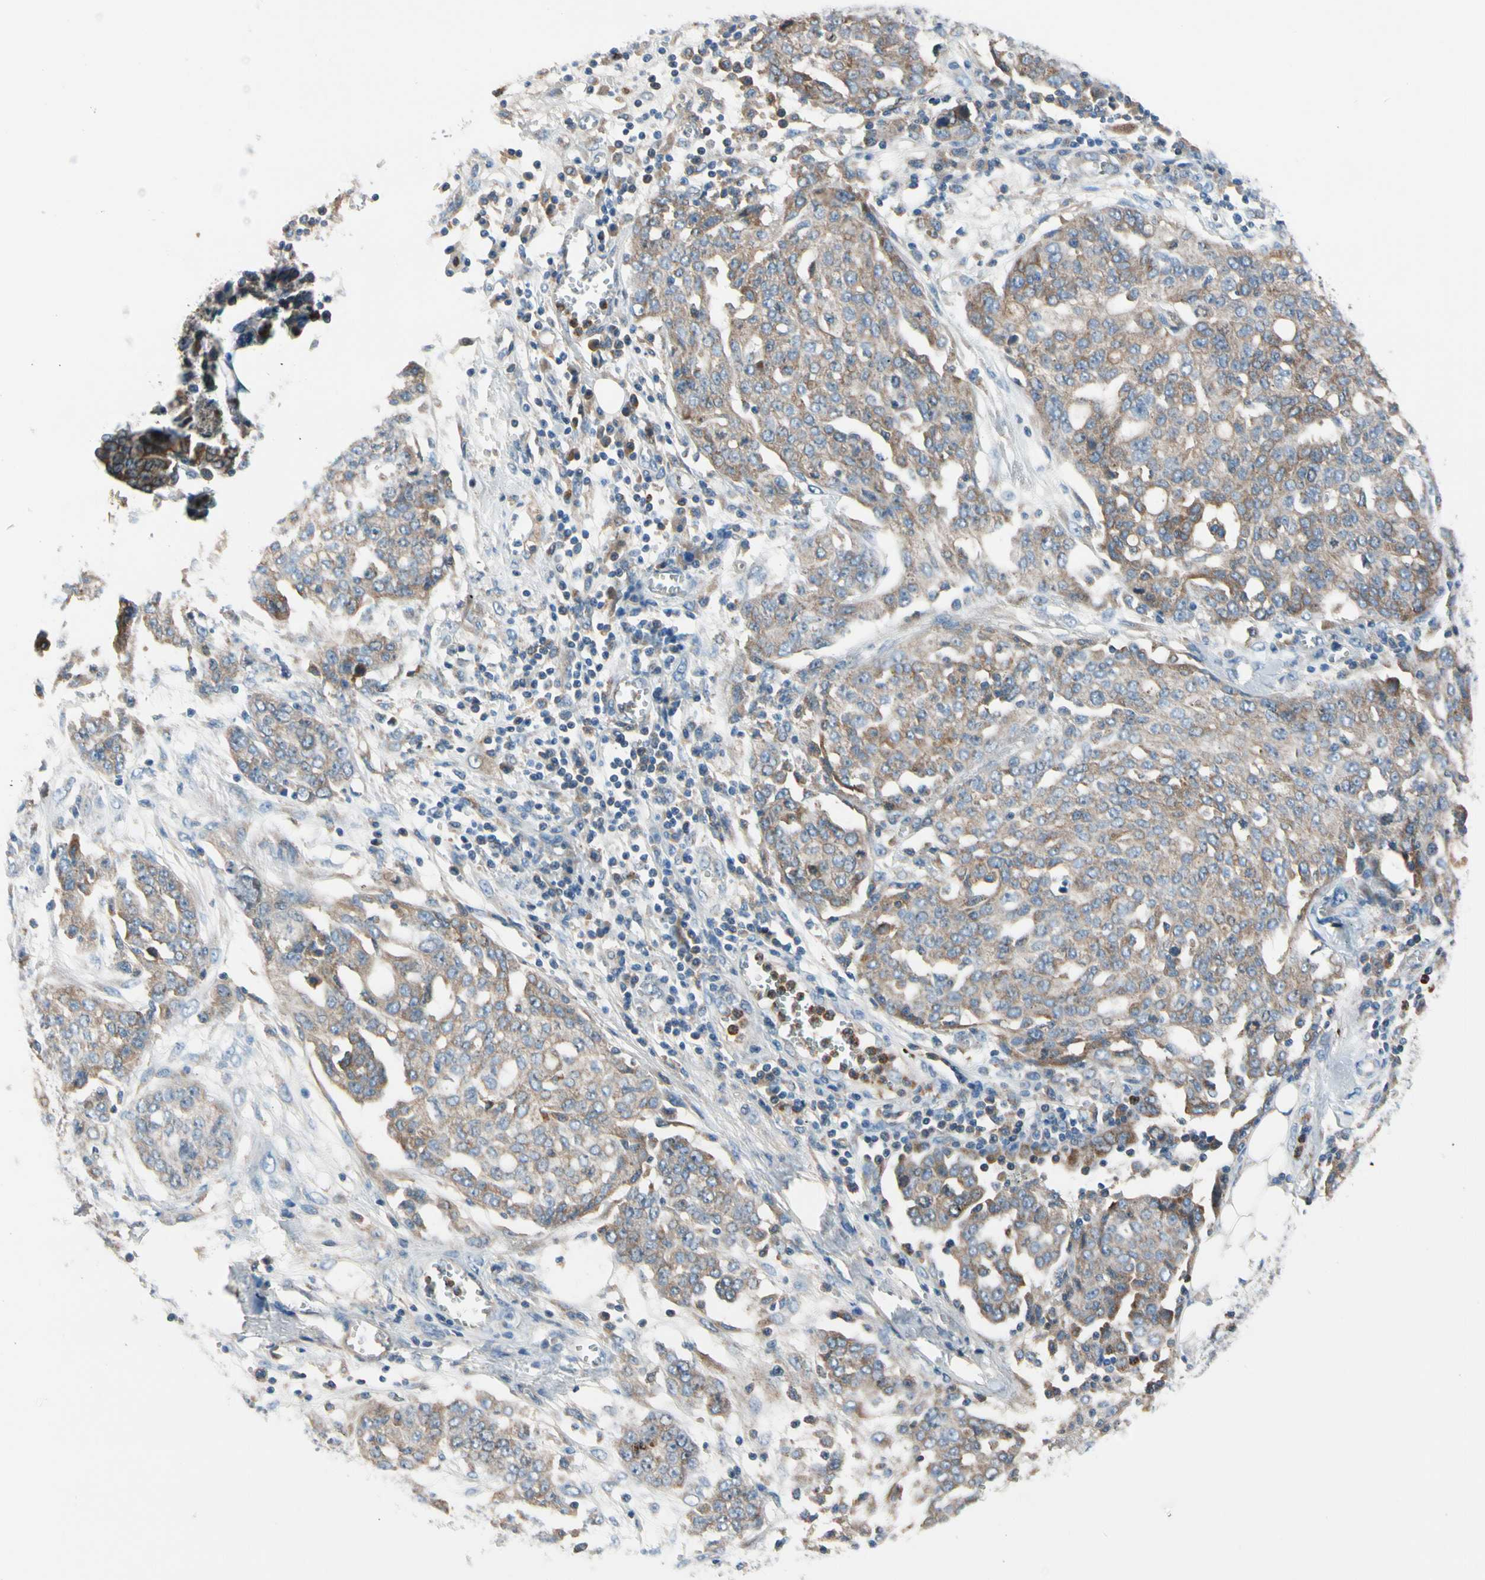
{"staining": {"intensity": "weak", "quantity": ">75%", "location": "cytoplasmic/membranous"}, "tissue": "ovarian cancer", "cell_type": "Tumor cells", "image_type": "cancer", "snomed": [{"axis": "morphology", "description": "Cystadenocarcinoma, serous, NOS"}, {"axis": "topography", "description": "Soft tissue"}, {"axis": "topography", "description": "Ovary"}], "caption": "DAB immunohistochemical staining of ovarian serous cystadenocarcinoma shows weak cytoplasmic/membranous protein expression in about >75% of tumor cells.", "gene": "HJURP", "patient": {"sex": "female", "age": 57}}